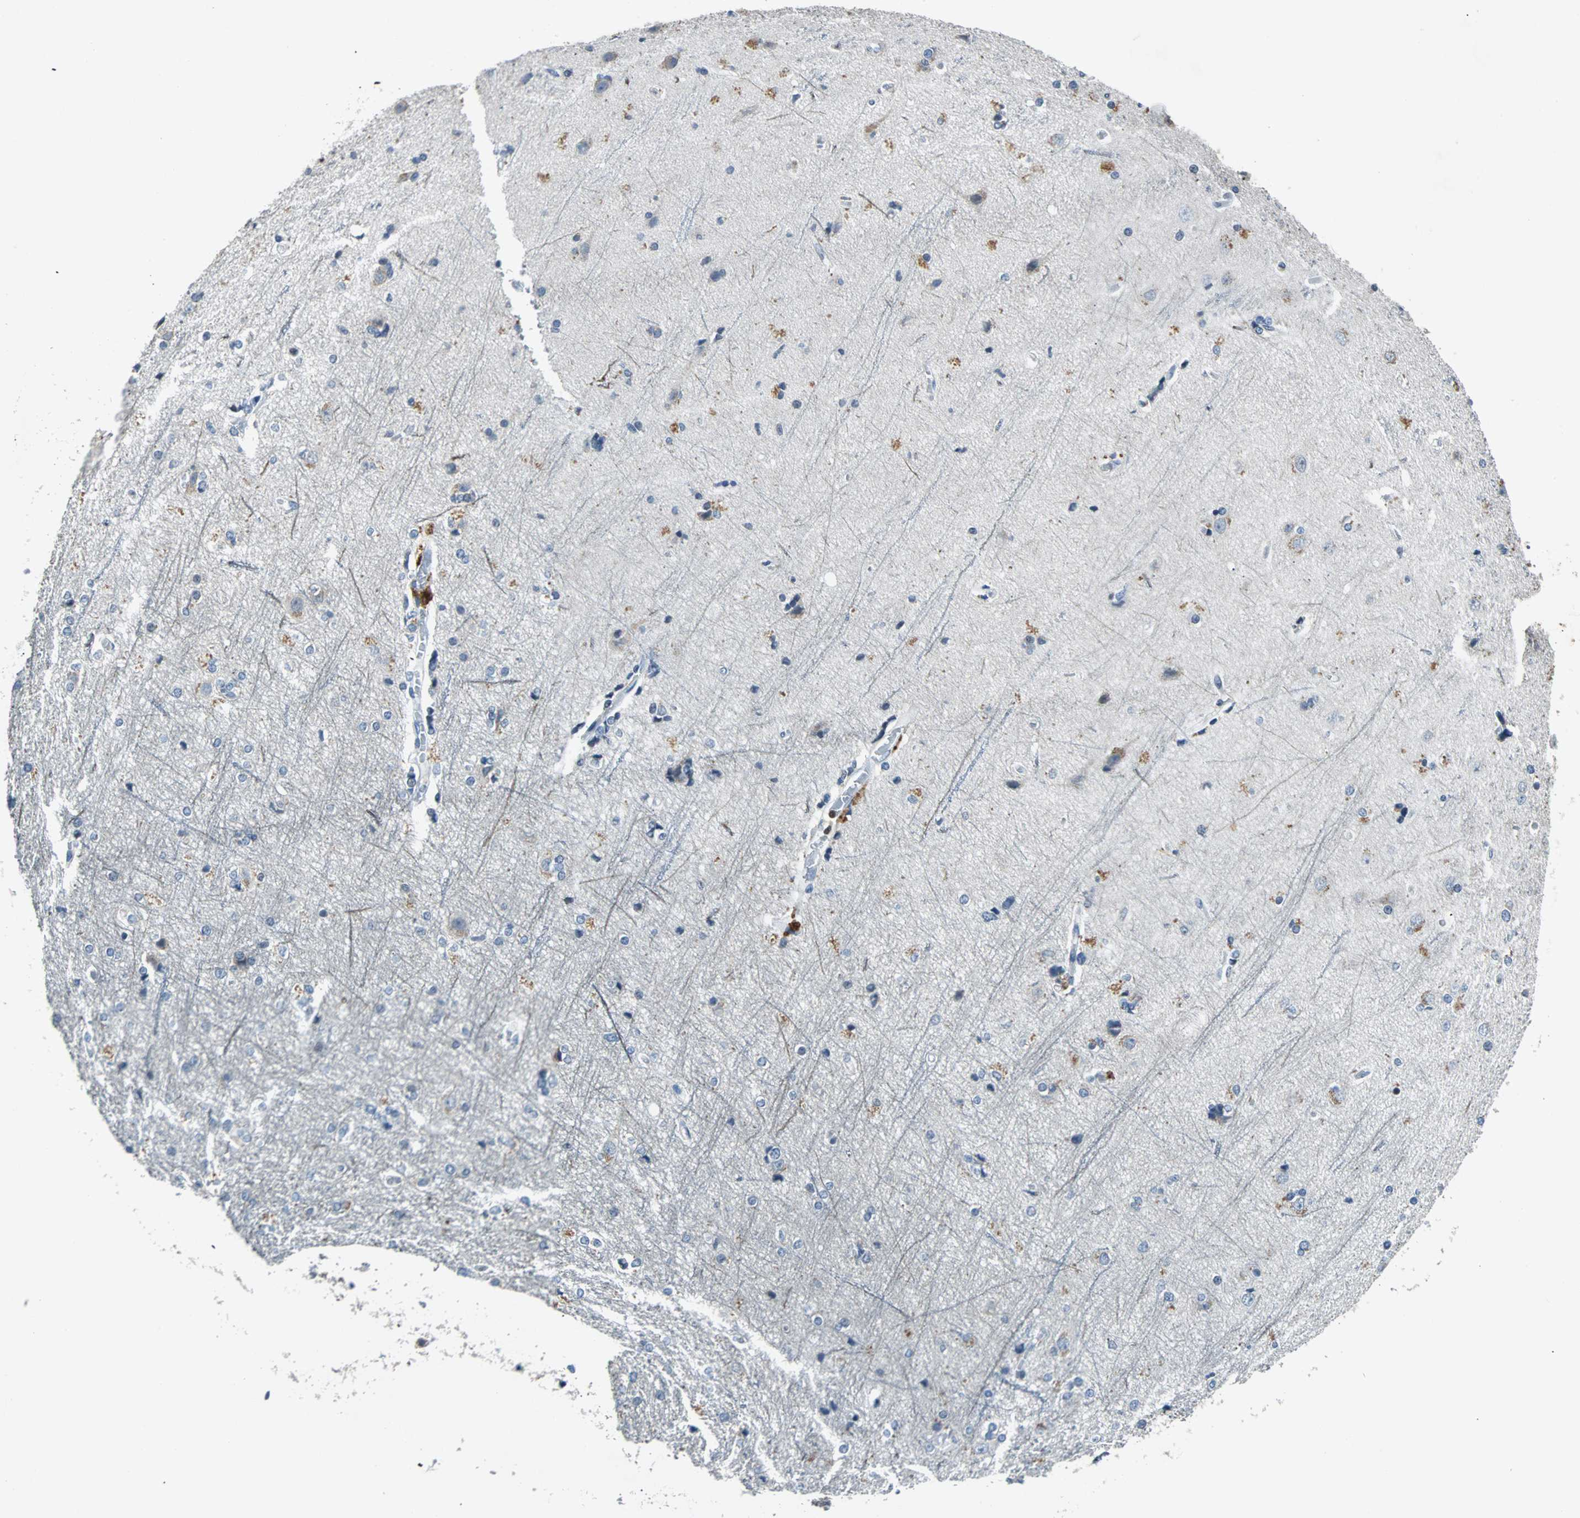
{"staining": {"intensity": "moderate", "quantity": "<25%", "location": "cytoplasmic/membranous,nuclear"}, "tissue": "cerebral cortex", "cell_type": "Endothelial cells", "image_type": "normal", "snomed": [{"axis": "morphology", "description": "Normal tissue, NOS"}, {"axis": "topography", "description": "Cerebral cortex"}], "caption": "Immunohistochemistry (IHC) photomicrograph of normal cerebral cortex: human cerebral cortex stained using immunohistochemistry (IHC) reveals low levels of moderate protein expression localized specifically in the cytoplasmic/membranous,nuclear of endothelial cells, appearing as a cytoplasmic/membranous,nuclear brown color.", "gene": "USP28", "patient": {"sex": "female", "age": 54}}